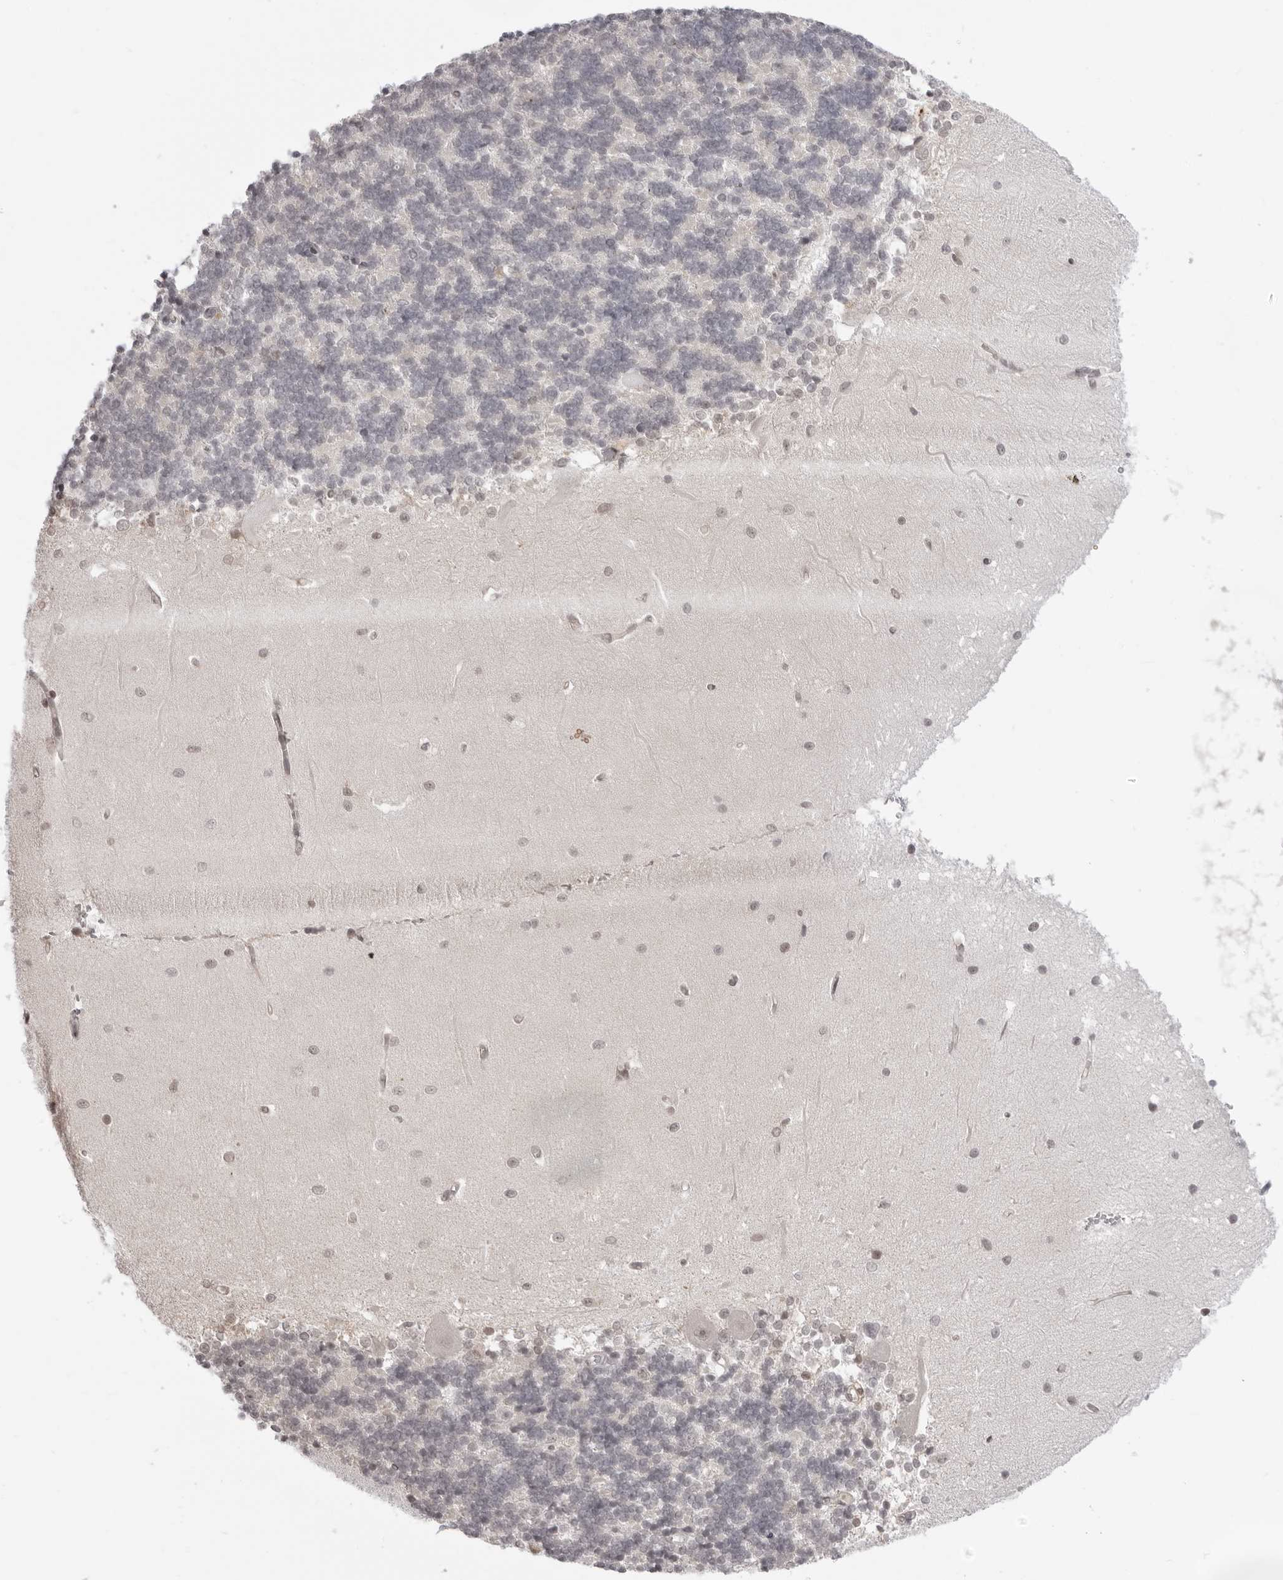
{"staining": {"intensity": "negative", "quantity": "none", "location": "none"}, "tissue": "cerebellum", "cell_type": "Cells in granular layer", "image_type": "normal", "snomed": [{"axis": "morphology", "description": "Normal tissue, NOS"}, {"axis": "topography", "description": "Cerebellum"}], "caption": "The histopathology image reveals no staining of cells in granular layer in benign cerebellum.", "gene": "SRGAP2", "patient": {"sex": "male", "age": 37}}